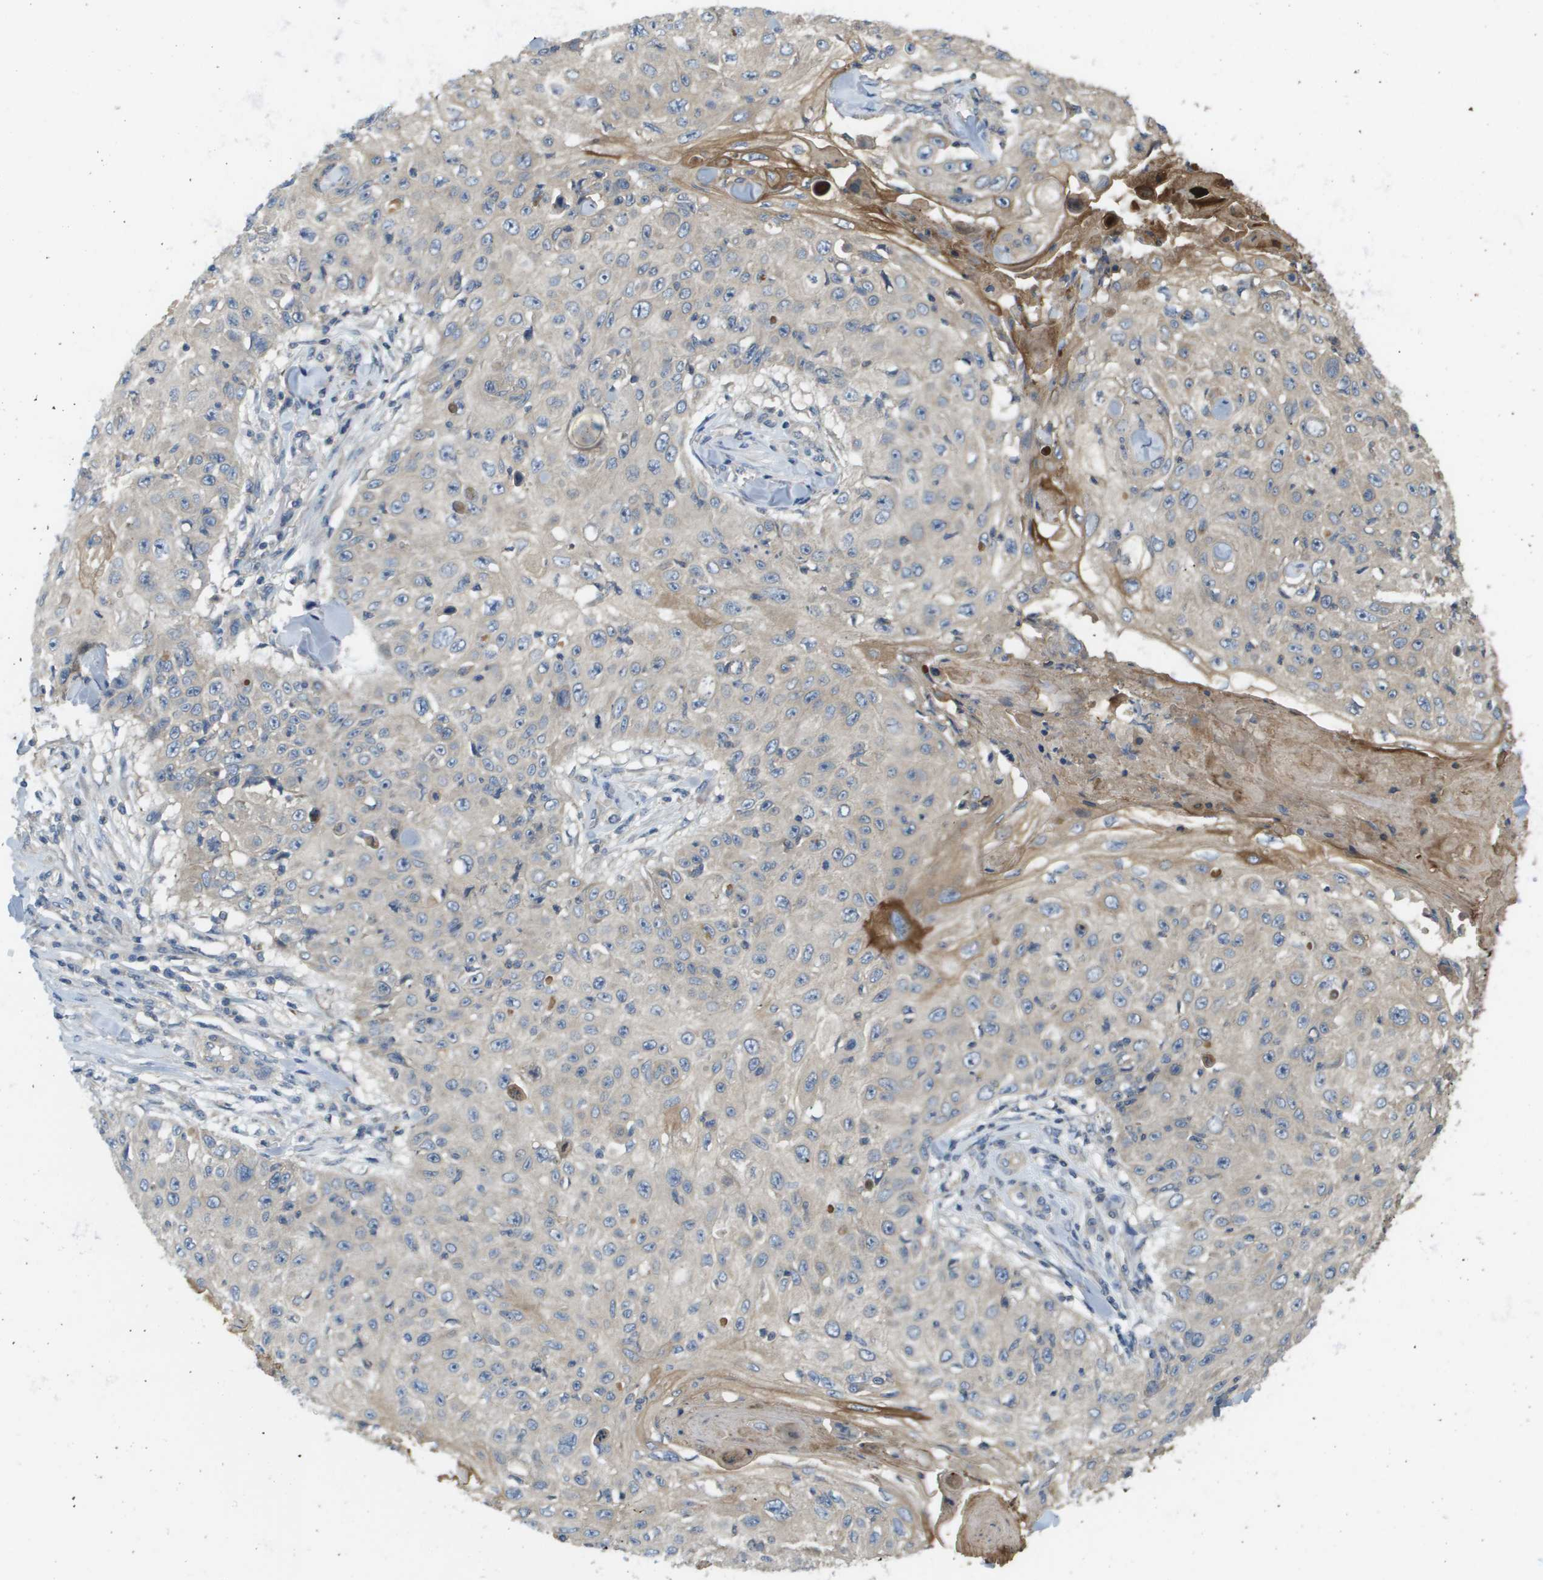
{"staining": {"intensity": "weak", "quantity": "<25%", "location": "cytoplasmic/membranous"}, "tissue": "skin cancer", "cell_type": "Tumor cells", "image_type": "cancer", "snomed": [{"axis": "morphology", "description": "Squamous cell carcinoma, NOS"}, {"axis": "topography", "description": "Skin"}], "caption": "Immunohistochemical staining of human skin cancer reveals no significant positivity in tumor cells.", "gene": "KRT23", "patient": {"sex": "male", "age": 86}}